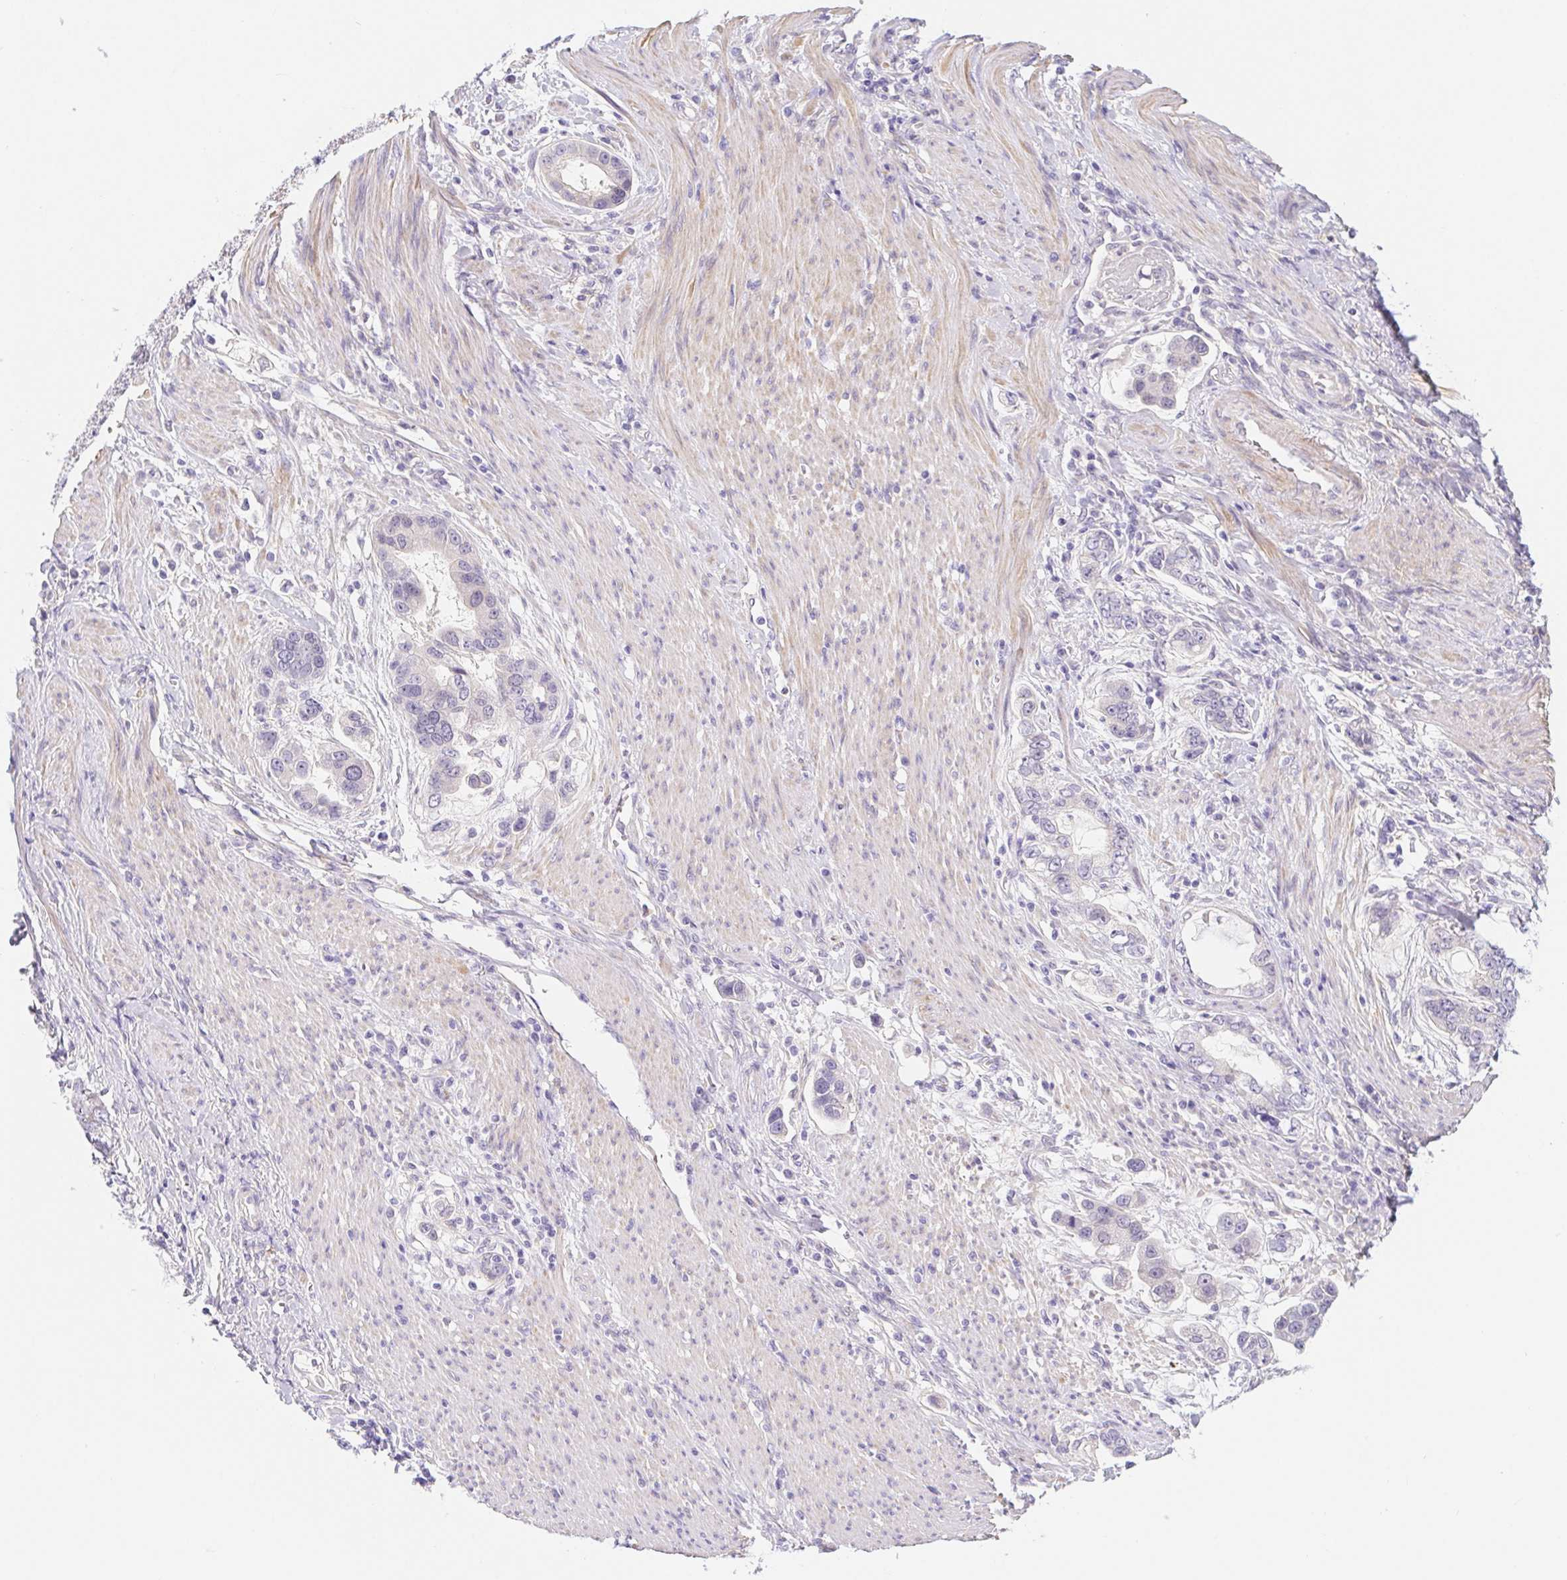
{"staining": {"intensity": "negative", "quantity": "none", "location": "none"}, "tissue": "stomach cancer", "cell_type": "Tumor cells", "image_type": "cancer", "snomed": [{"axis": "morphology", "description": "Adenocarcinoma, NOS"}, {"axis": "topography", "description": "Stomach, lower"}], "caption": "There is no significant staining in tumor cells of stomach cancer (adenocarcinoma). (DAB immunohistochemistry (IHC), high magnification).", "gene": "DYNC2LI1", "patient": {"sex": "female", "age": 93}}